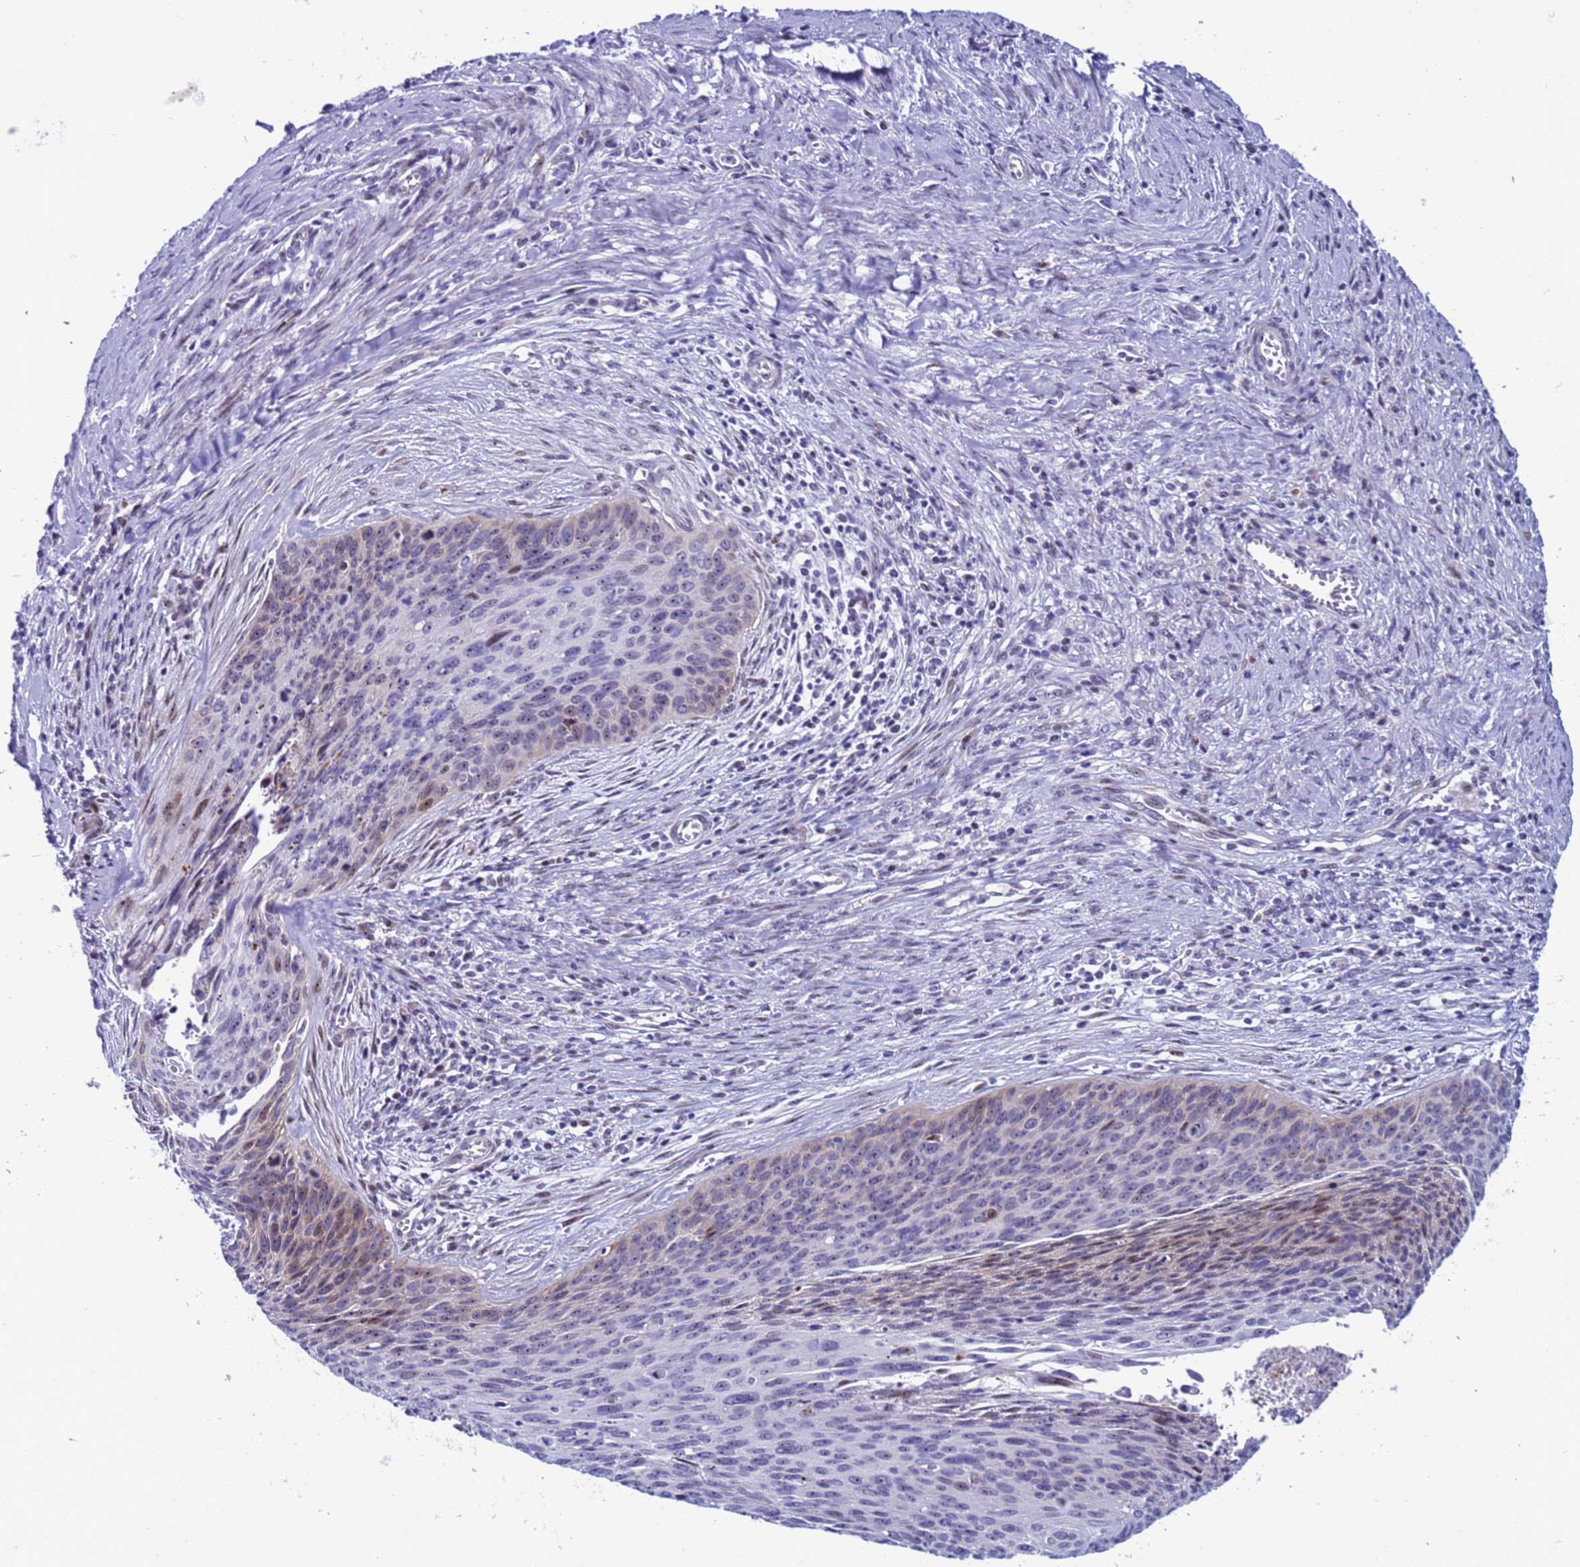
{"staining": {"intensity": "weak", "quantity": "<25%", "location": "nuclear"}, "tissue": "cervical cancer", "cell_type": "Tumor cells", "image_type": "cancer", "snomed": [{"axis": "morphology", "description": "Squamous cell carcinoma, NOS"}, {"axis": "topography", "description": "Cervix"}], "caption": "A photomicrograph of cervical cancer stained for a protein demonstrates no brown staining in tumor cells. (DAB (3,3'-diaminobenzidine) immunohistochemistry with hematoxylin counter stain).", "gene": "POP5", "patient": {"sex": "female", "age": 55}}